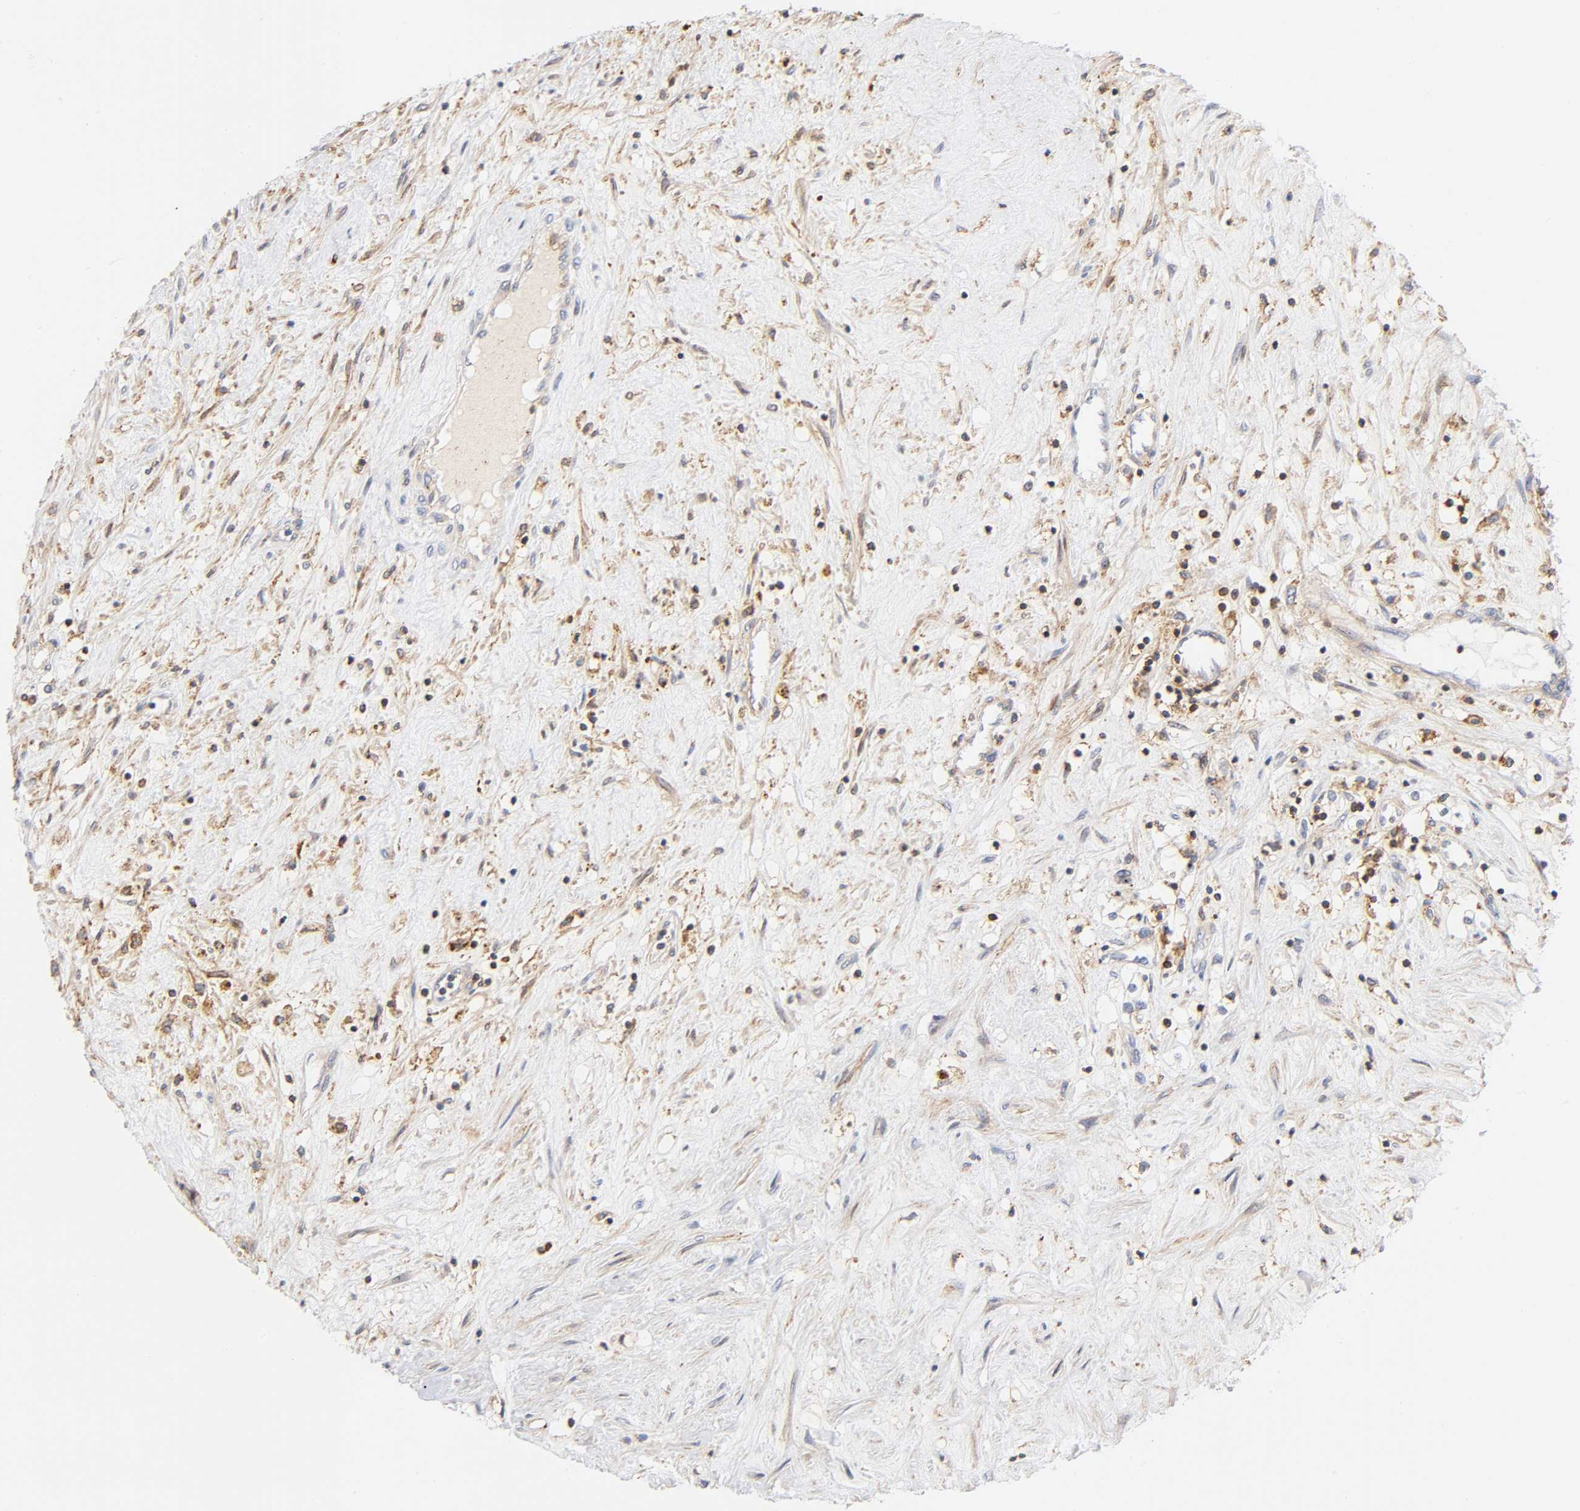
{"staining": {"intensity": "weak", "quantity": "<25%", "location": "cytoplasmic/membranous"}, "tissue": "renal cancer", "cell_type": "Tumor cells", "image_type": "cancer", "snomed": [{"axis": "morphology", "description": "Adenocarcinoma, NOS"}, {"axis": "topography", "description": "Kidney"}], "caption": "This is an IHC micrograph of human renal adenocarcinoma. There is no positivity in tumor cells.", "gene": "ANXA7", "patient": {"sex": "male", "age": 68}}